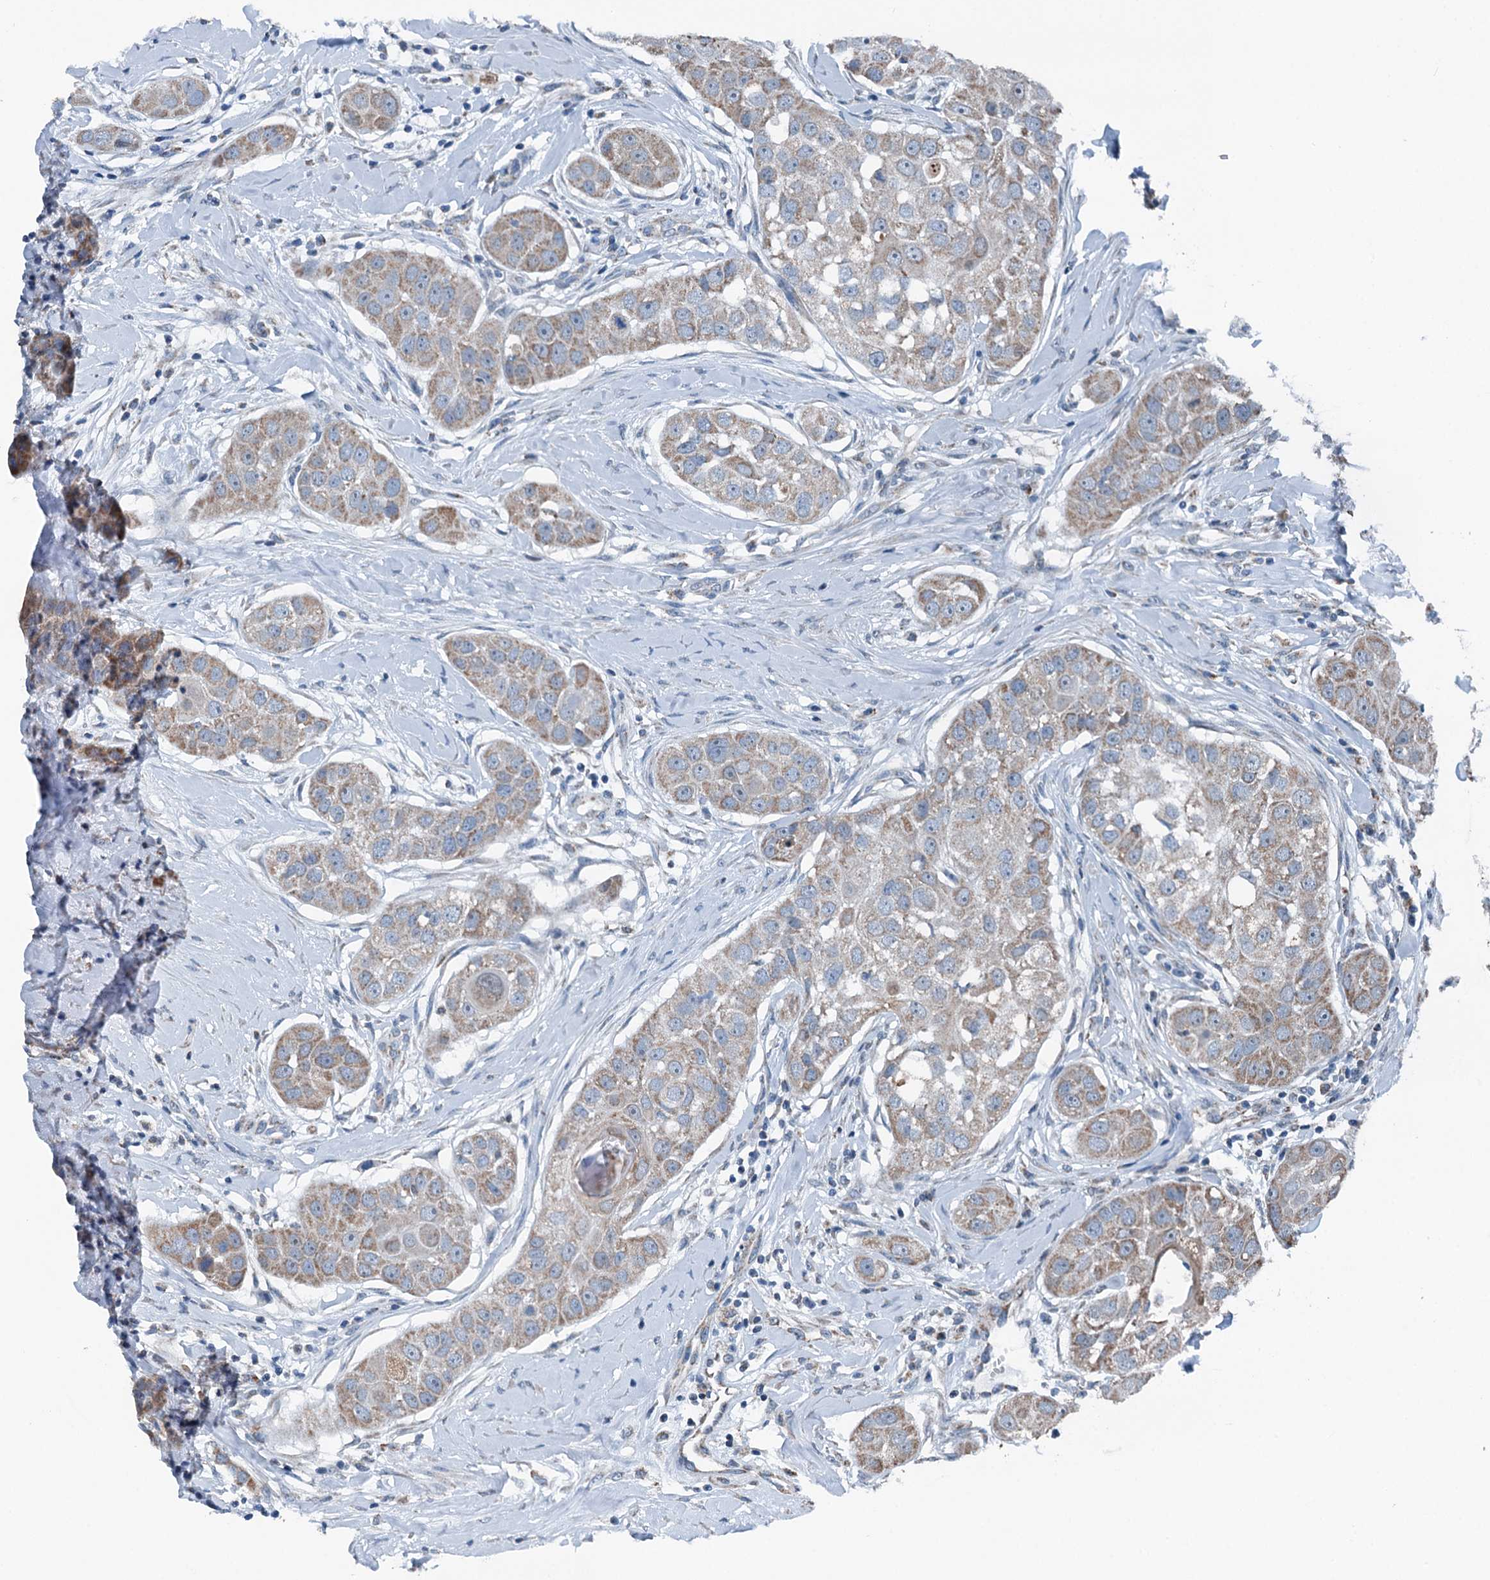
{"staining": {"intensity": "moderate", "quantity": ">75%", "location": "cytoplasmic/membranous"}, "tissue": "head and neck cancer", "cell_type": "Tumor cells", "image_type": "cancer", "snomed": [{"axis": "morphology", "description": "Normal tissue, NOS"}, {"axis": "morphology", "description": "Squamous cell carcinoma, NOS"}, {"axis": "topography", "description": "Skeletal muscle"}, {"axis": "topography", "description": "Head-Neck"}], "caption": "Brown immunohistochemical staining in human head and neck cancer (squamous cell carcinoma) shows moderate cytoplasmic/membranous positivity in approximately >75% of tumor cells.", "gene": "TRPT1", "patient": {"sex": "male", "age": 51}}